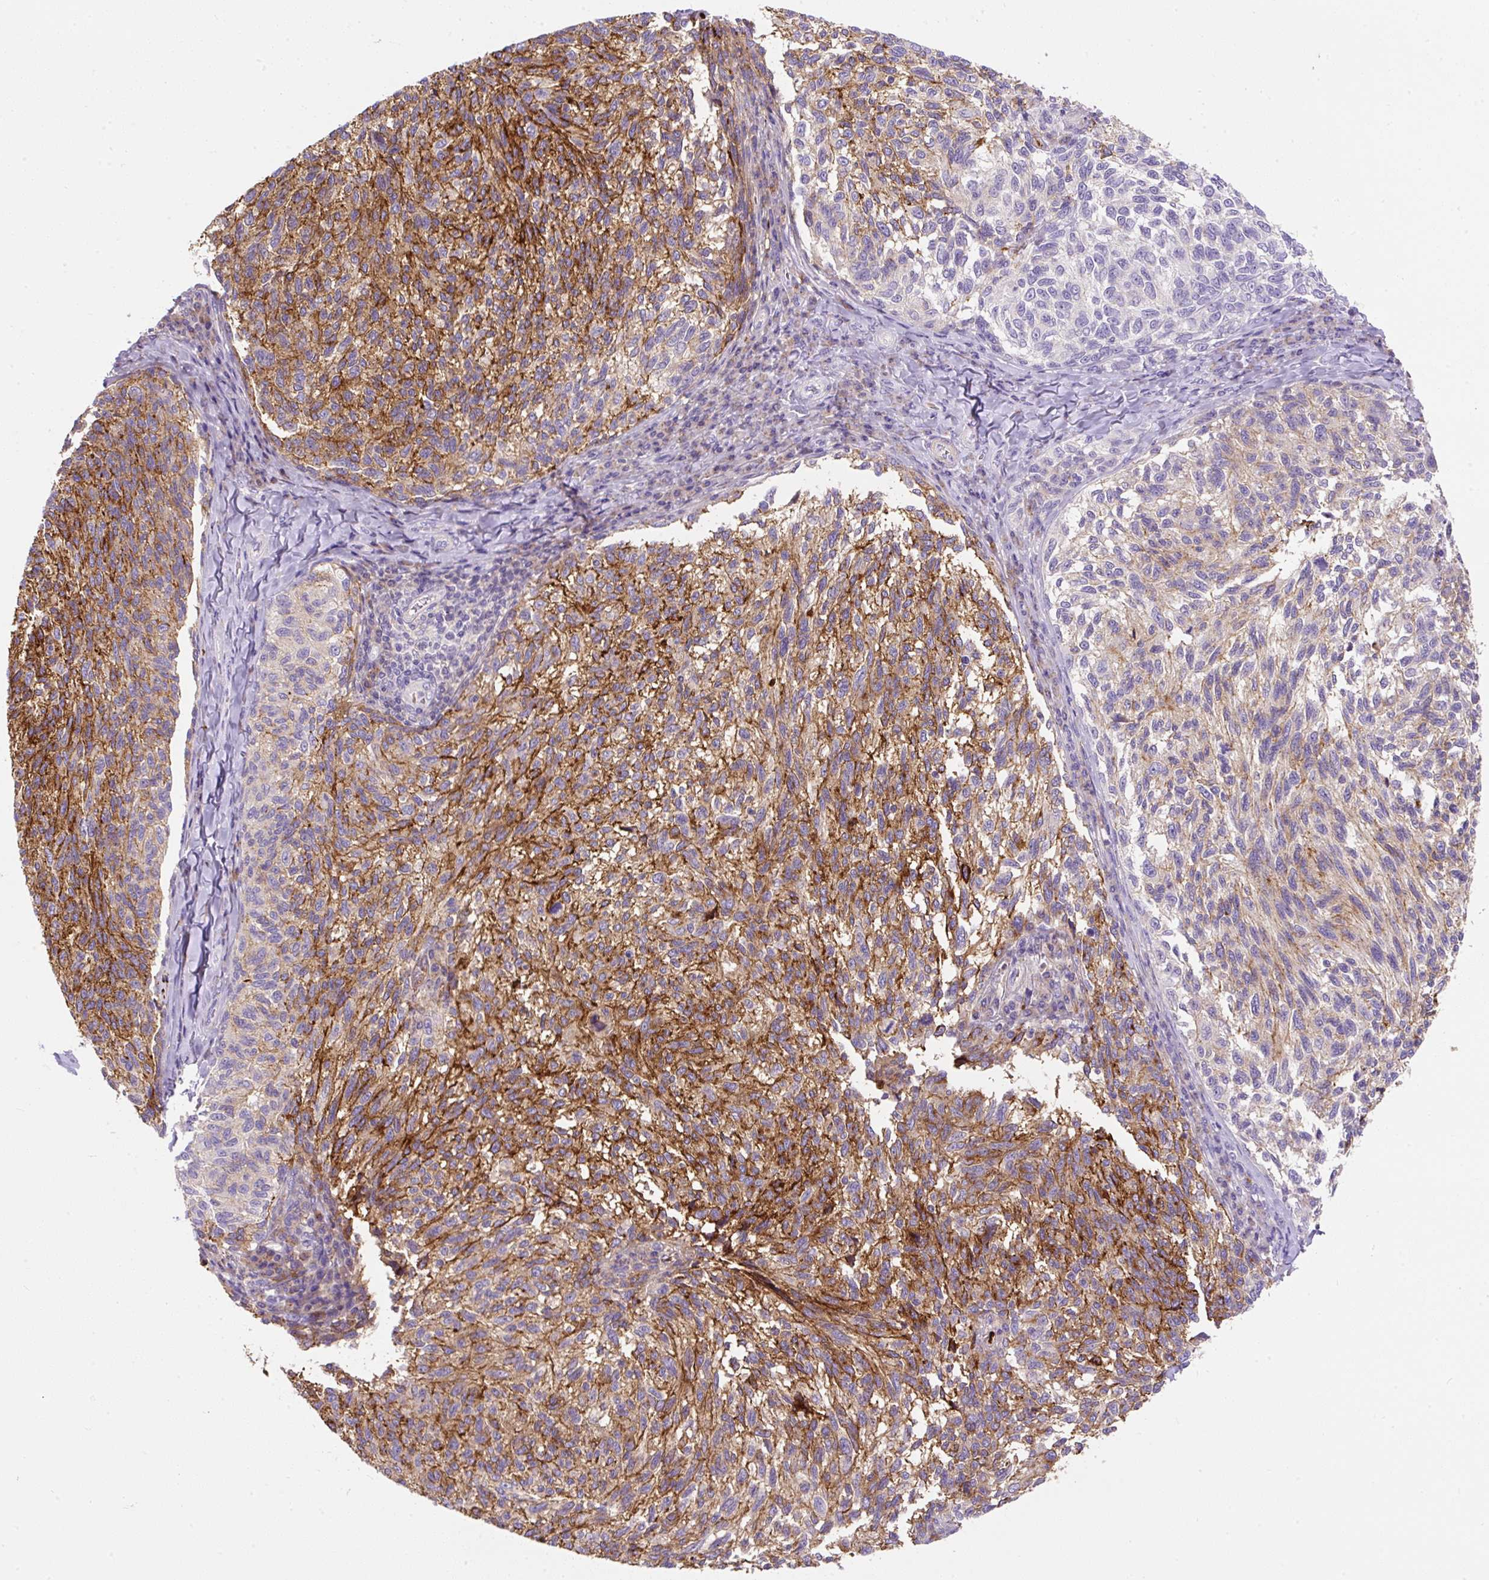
{"staining": {"intensity": "moderate", "quantity": "25%-75%", "location": "cytoplasmic/membranous"}, "tissue": "melanoma", "cell_type": "Tumor cells", "image_type": "cancer", "snomed": [{"axis": "morphology", "description": "Malignant melanoma, NOS"}, {"axis": "topography", "description": "Skin"}], "caption": "Malignant melanoma was stained to show a protein in brown. There is medium levels of moderate cytoplasmic/membranous positivity in about 25%-75% of tumor cells.", "gene": "SUSD5", "patient": {"sex": "female", "age": 73}}